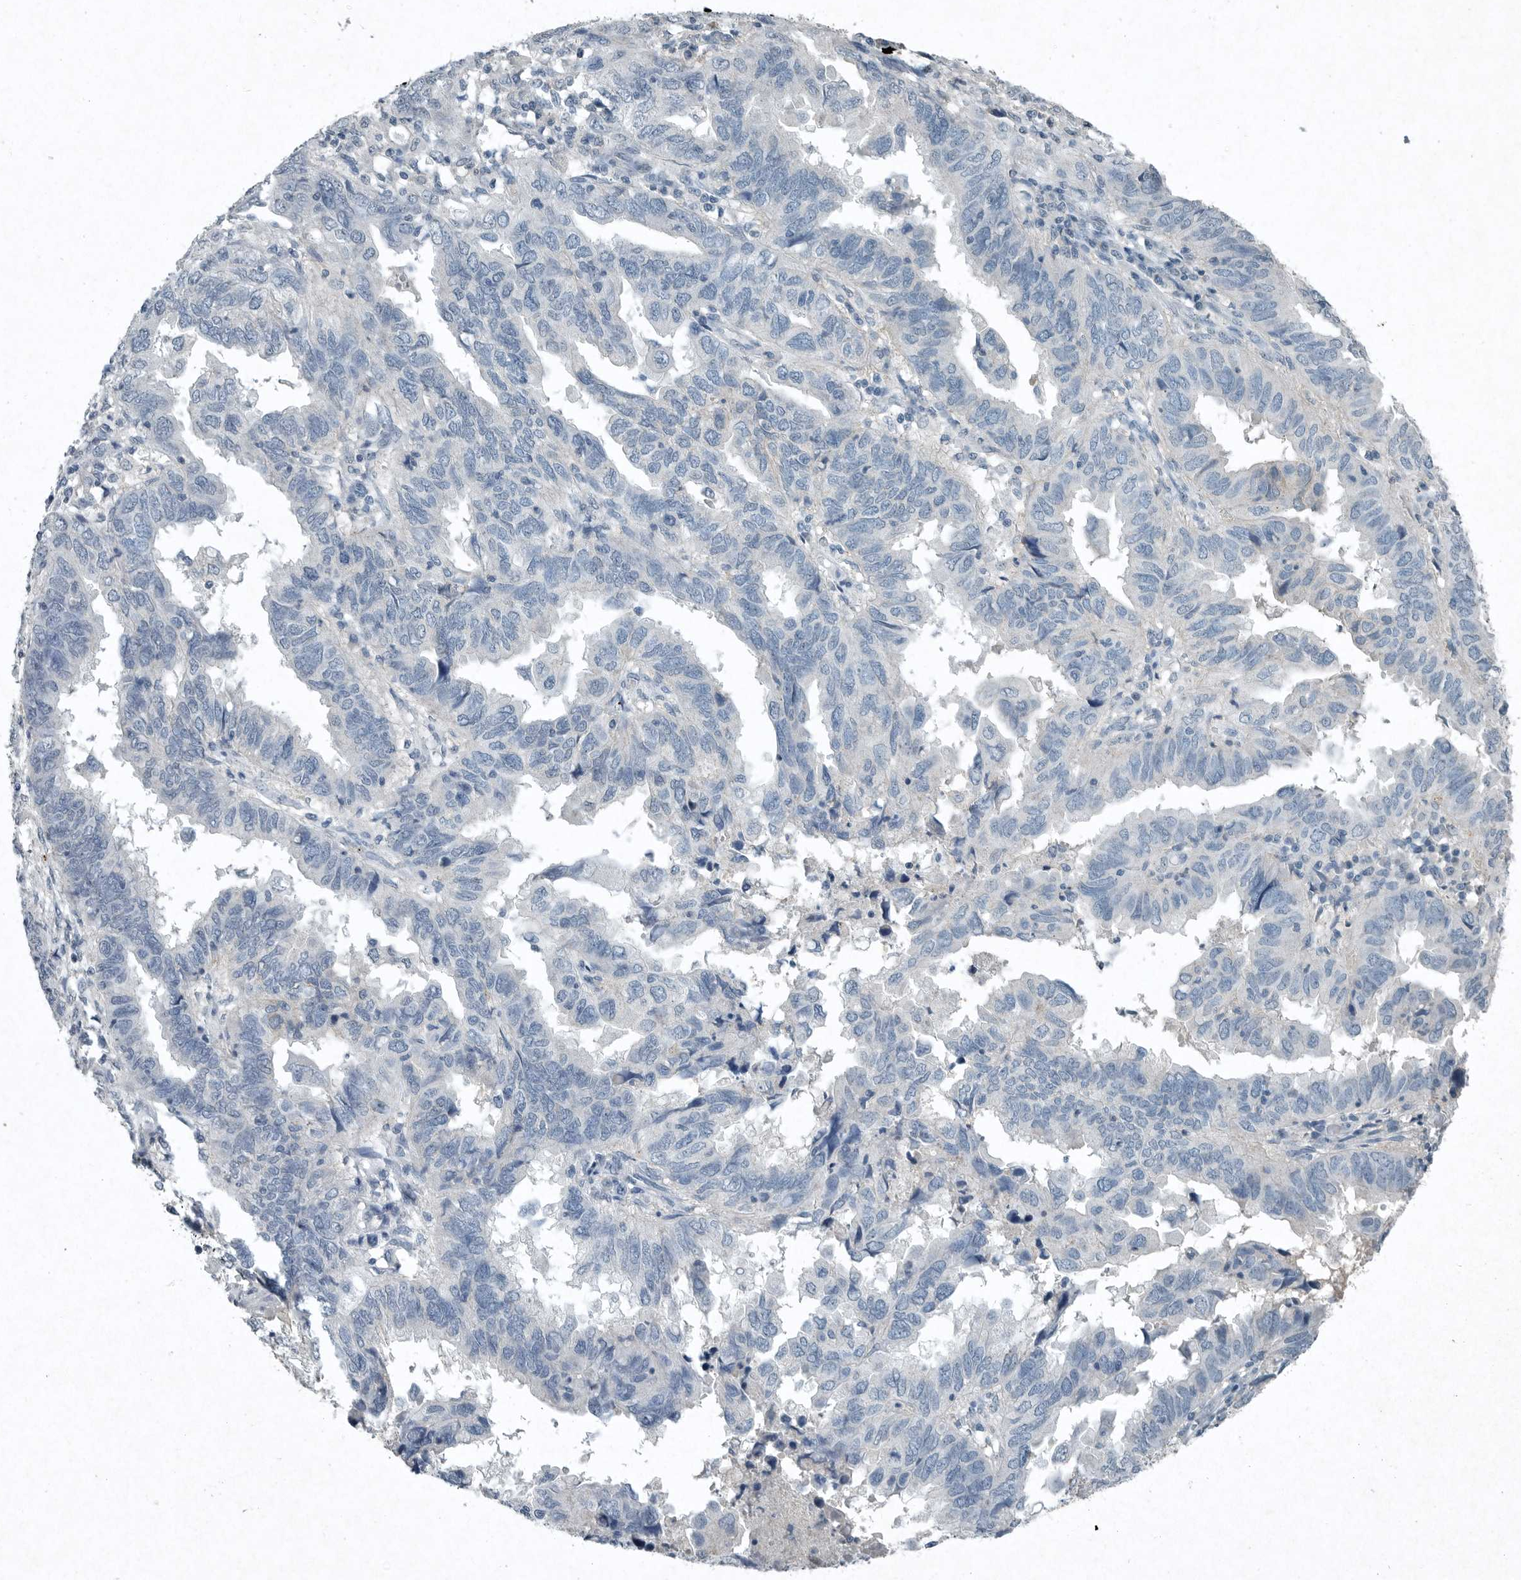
{"staining": {"intensity": "negative", "quantity": "none", "location": "none"}, "tissue": "endometrial cancer", "cell_type": "Tumor cells", "image_type": "cancer", "snomed": [{"axis": "morphology", "description": "Adenocarcinoma, NOS"}, {"axis": "topography", "description": "Uterus"}], "caption": "There is no significant expression in tumor cells of endometrial cancer (adenocarcinoma). The staining is performed using DAB brown chromogen with nuclei counter-stained in using hematoxylin.", "gene": "IL20", "patient": {"sex": "female", "age": 77}}